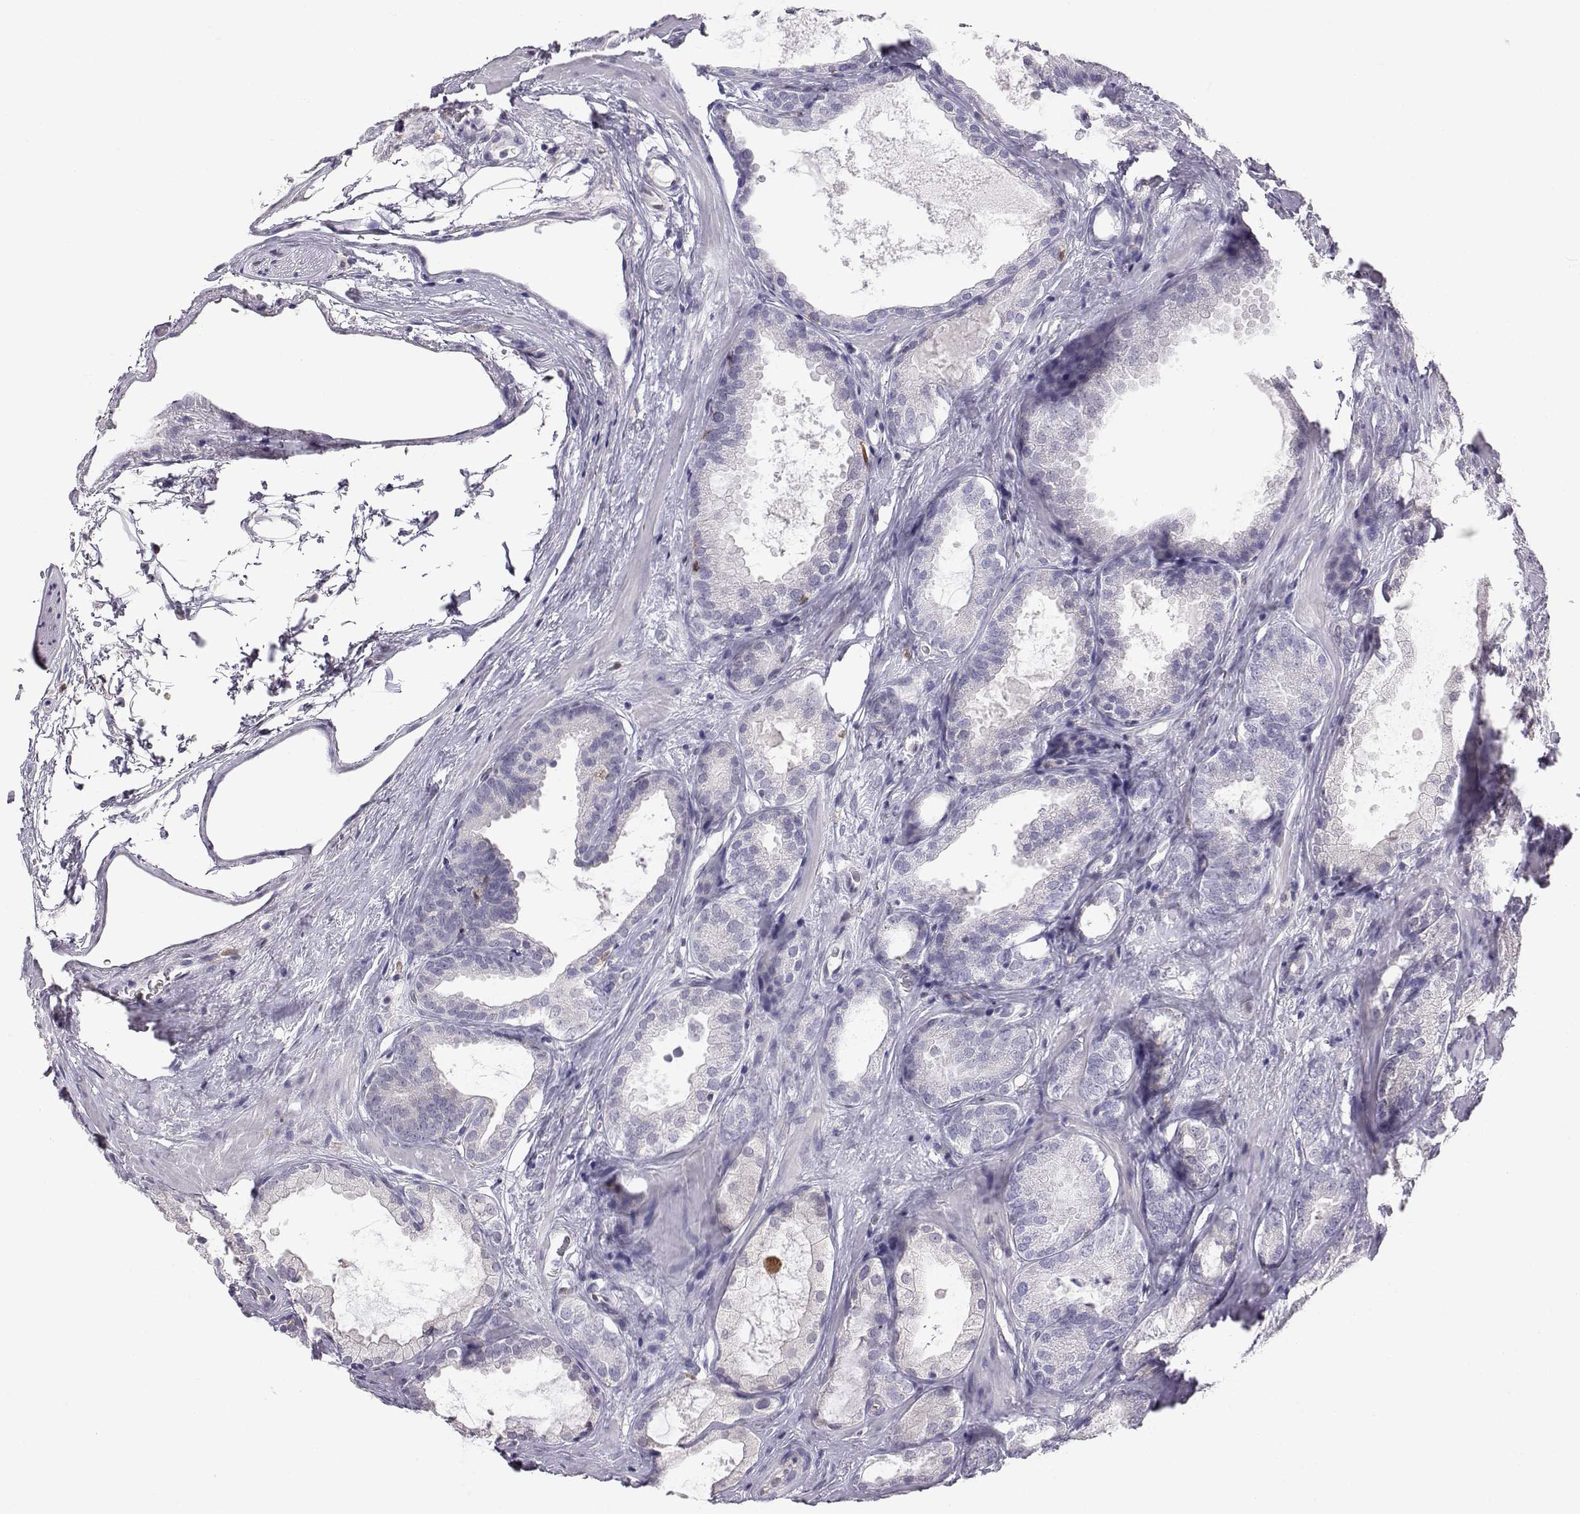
{"staining": {"intensity": "negative", "quantity": "none", "location": "none"}, "tissue": "prostate cancer", "cell_type": "Tumor cells", "image_type": "cancer", "snomed": [{"axis": "morphology", "description": "Adenocarcinoma, High grade"}, {"axis": "topography", "description": "Prostate"}], "caption": "Tumor cells show no significant staining in high-grade adenocarcinoma (prostate). (DAB IHC with hematoxylin counter stain).", "gene": "AKR1B1", "patient": {"sex": "male", "age": 64}}